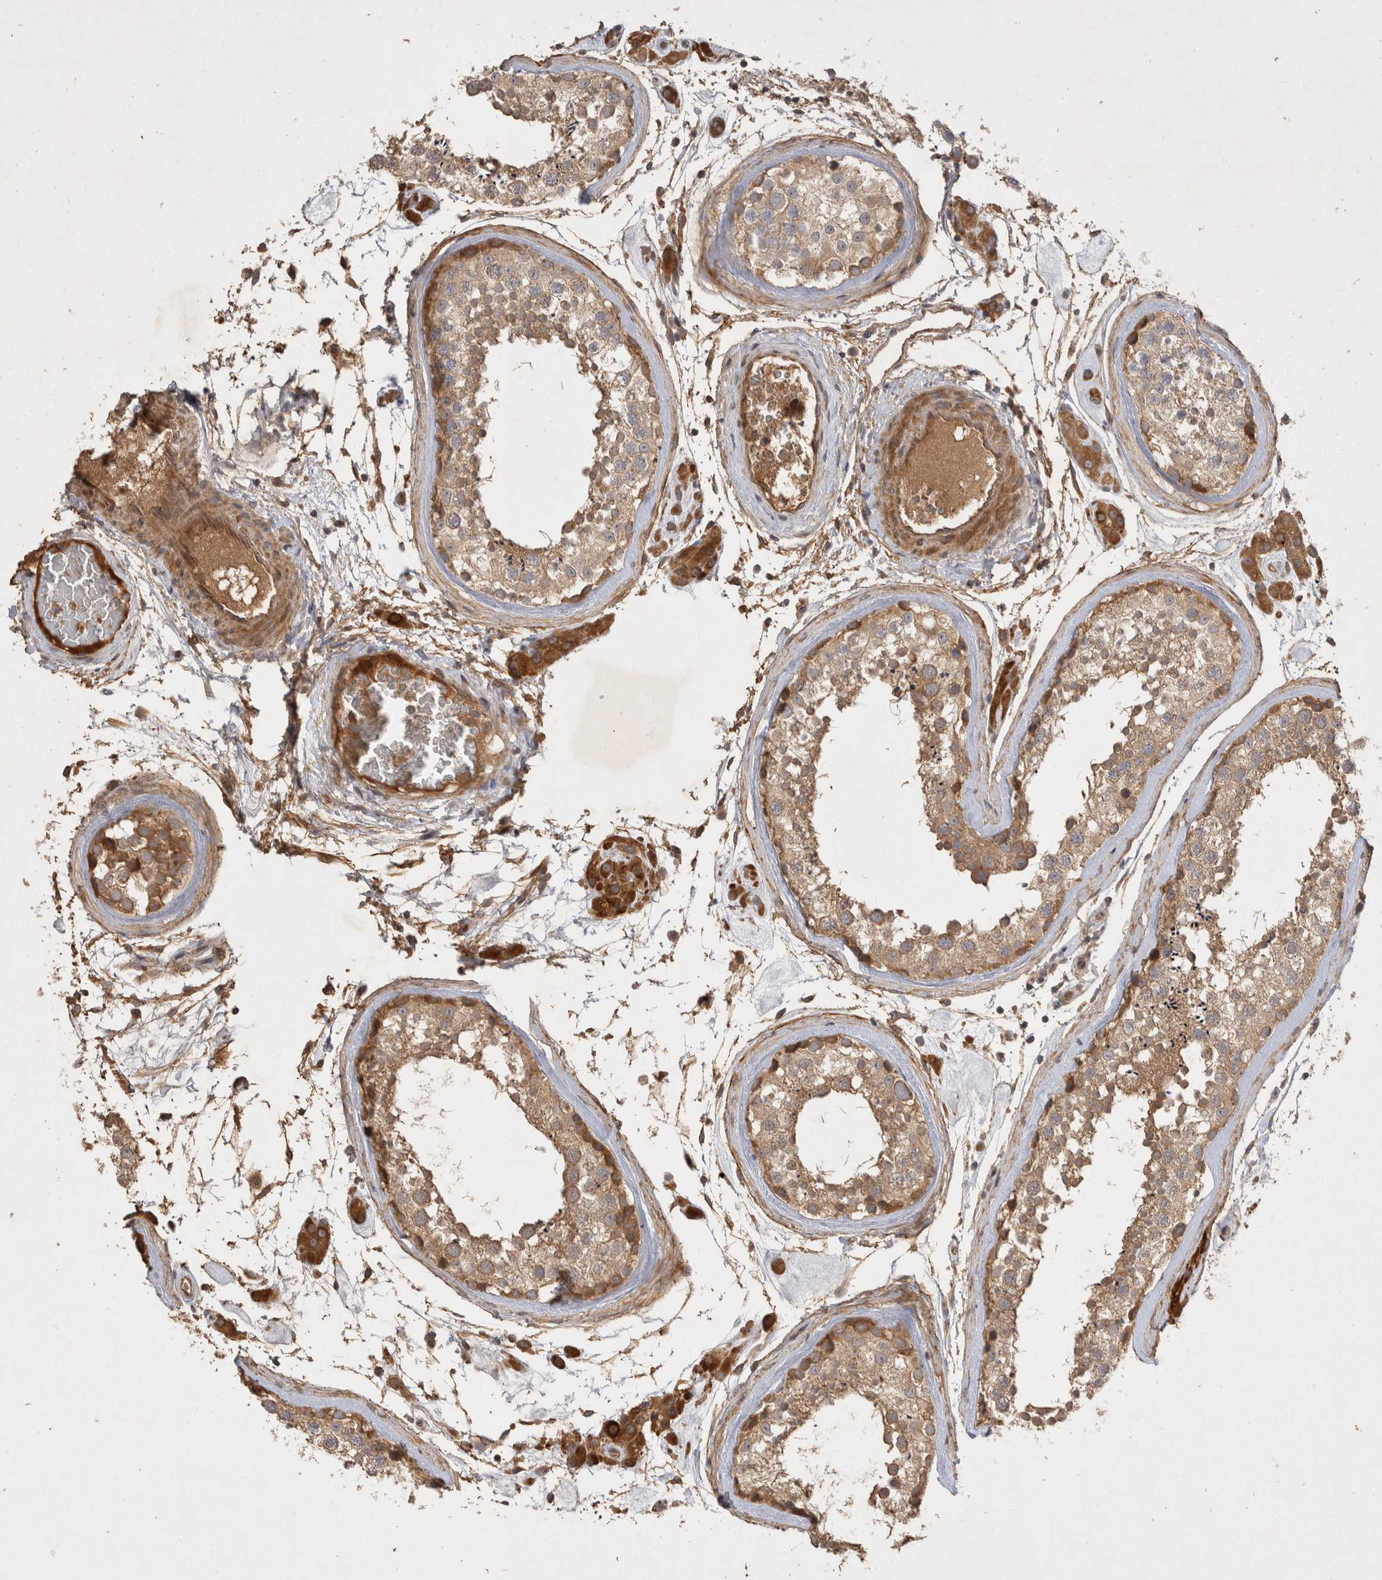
{"staining": {"intensity": "moderate", "quantity": ">75%", "location": "cytoplasmic/membranous"}, "tissue": "testis", "cell_type": "Cells in seminiferous ducts", "image_type": "normal", "snomed": [{"axis": "morphology", "description": "Normal tissue, NOS"}, {"axis": "topography", "description": "Testis"}], "caption": "DAB immunohistochemical staining of benign human testis reveals moderate cytoplasmic/membranous protein staining in approximately >75% of cells in seminiferous ducts. The staining is performed using DAB (3,3'-diaminobenzidine) brown chromogen to label protein expression. The nuclei are counter-stained blue using hematoxylin.", "gene": "PPP1R42", "patient": {"sex": "male", "age": 46}}